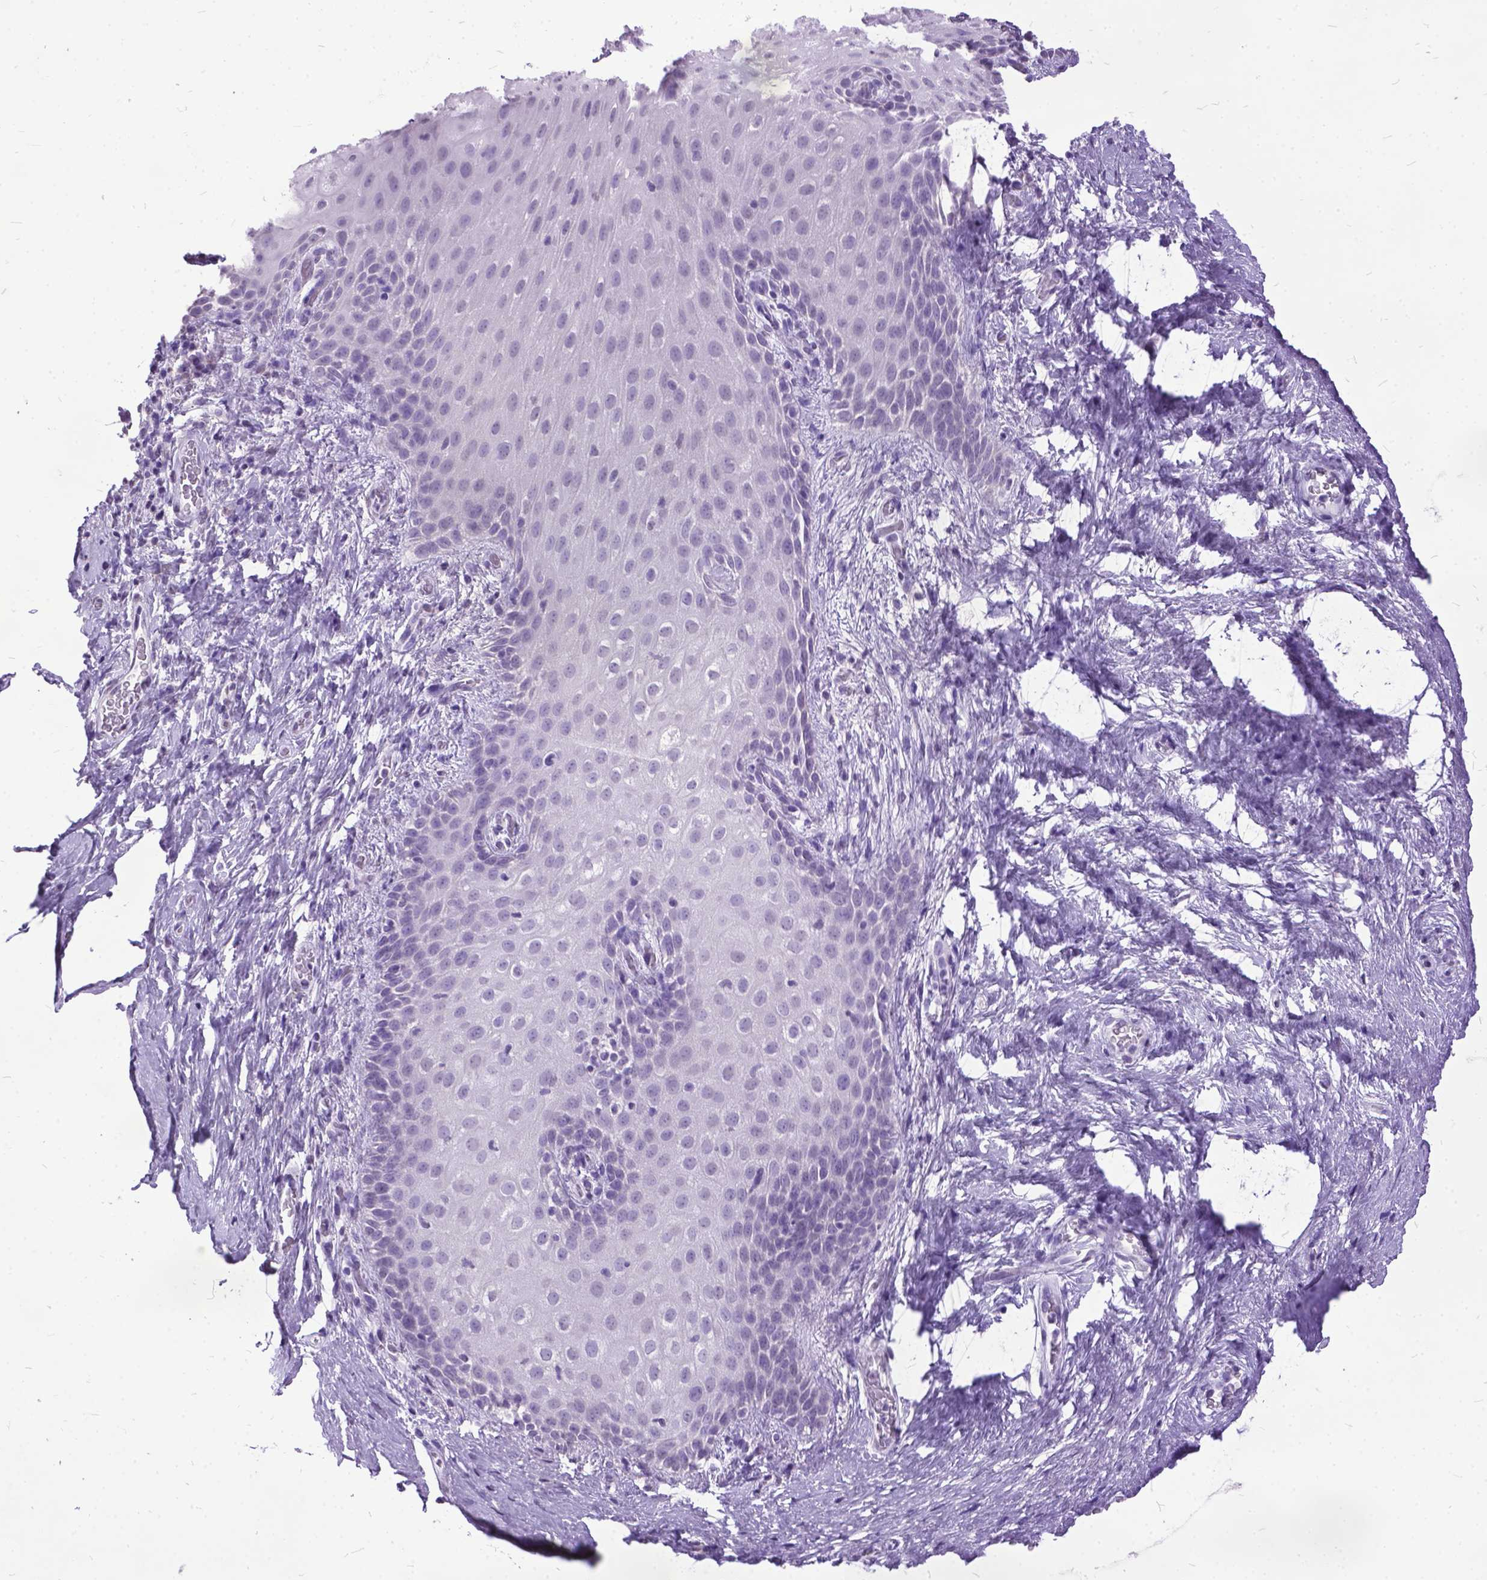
{"staining": {"intensity": "negative", "quantity": "none", "location": "none"}, "tissue": "skin", "cell_type": "Epidermal cells", "image_type": "normal", "snomed": [{"axis": "morphology", "description": "Normal tissue, NOS"}, {"axis": "topography", "description": "Anal"}], "caption": "Protein analysis of unremarkable skin shows no significant positivity in epidermal cells. (DAB (3,3'-diaminobenzidine) immunohistochemistry (IHC) visualized using brightfield microscopy, high magnification).", "gene": "MARCHF10", "patient": {"sex": "female", "age": 46}}